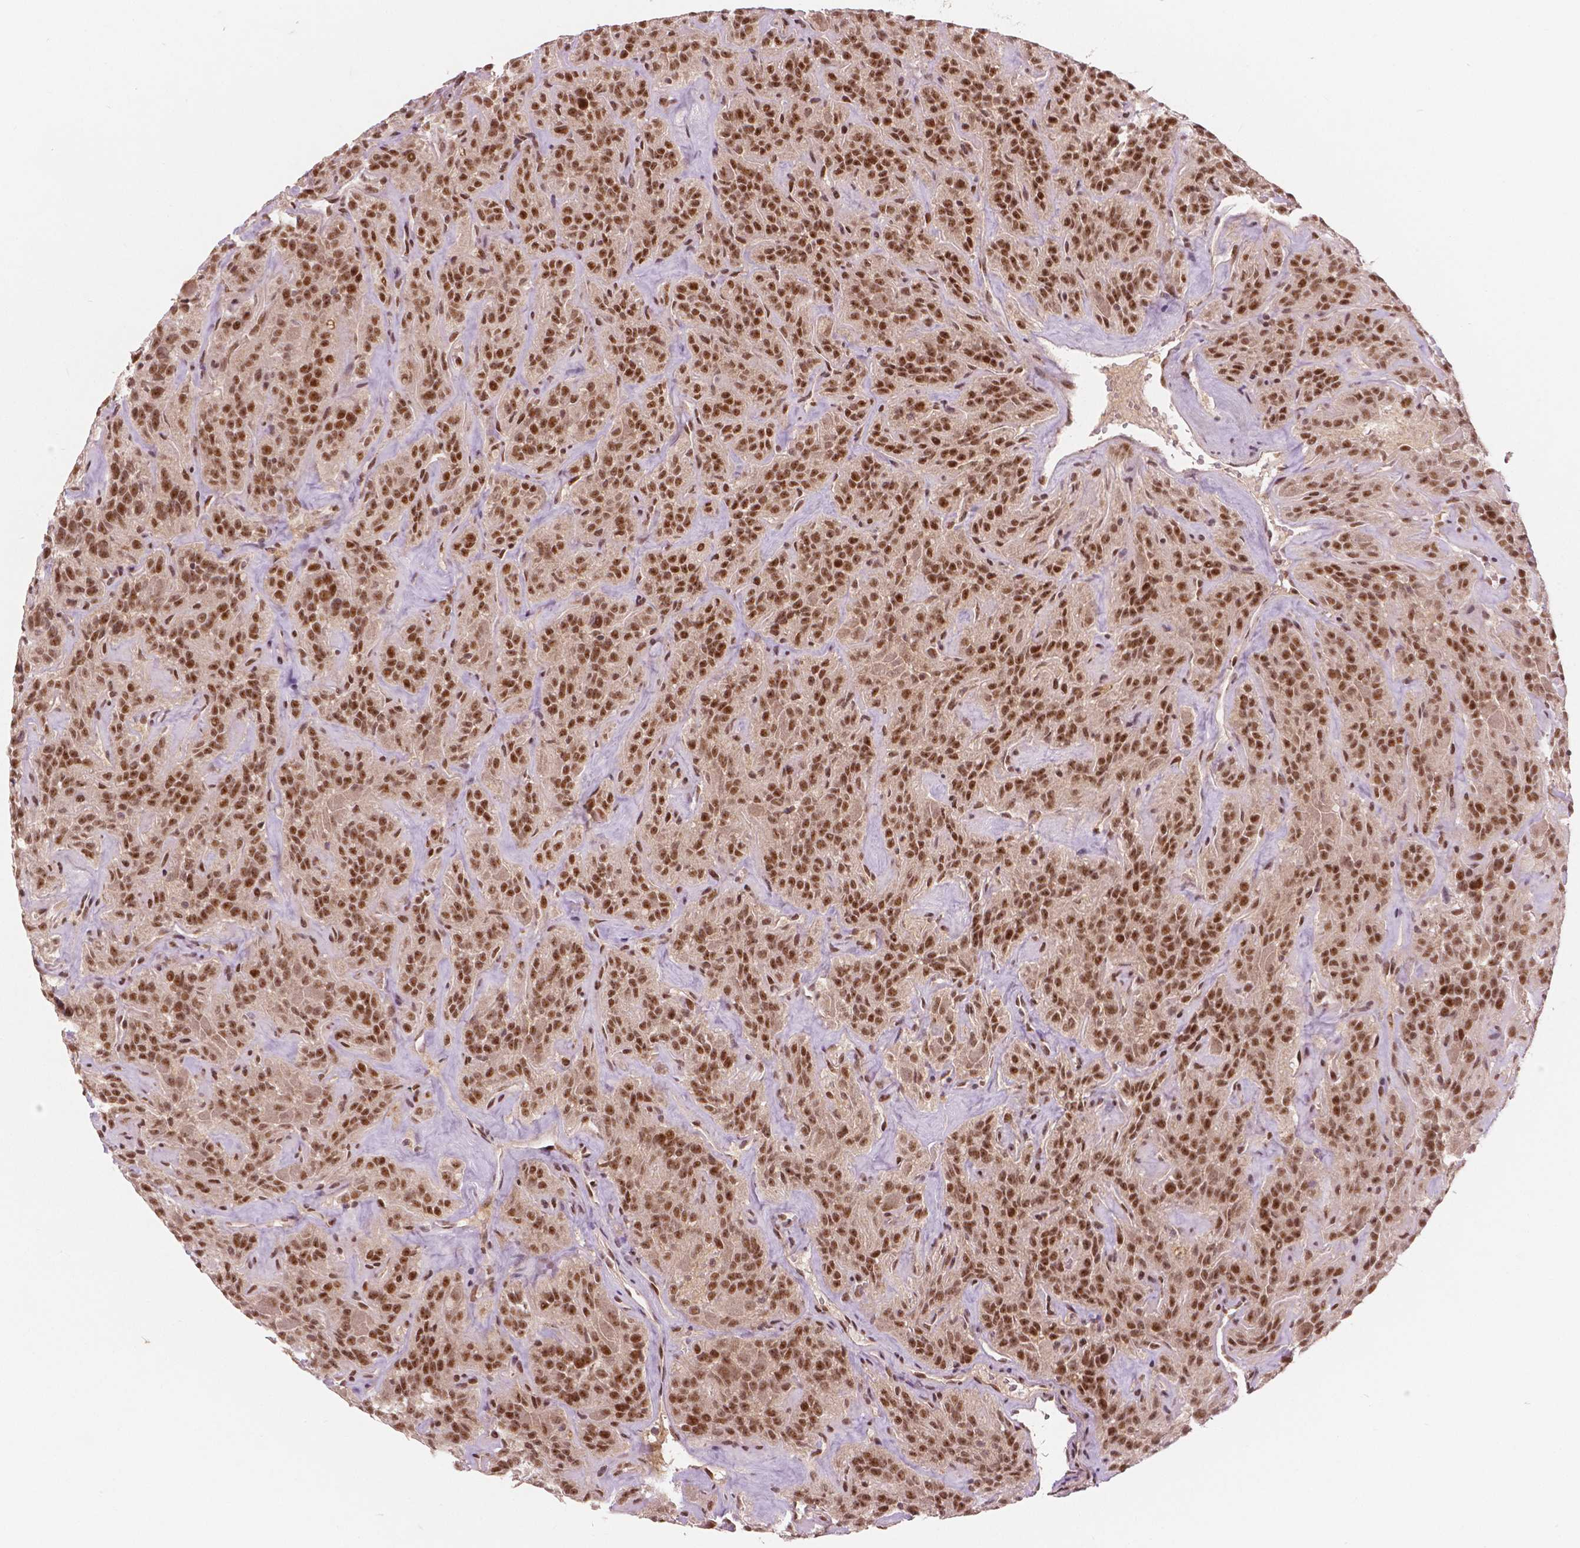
{"staining": {"intensity": "moderate", "quantity": ">75%", "location": "nuclear"}, "tissue": "thyroid cancer", "cell_type": "Tumor cells", "image_type": "cancer", "snomed": [{"axis": "morphology", "description": "Papillary adenocarcinoma, NOS"}, {"axis": "topography", "description": "Thyroid gland"}], "caption": "Brown immunohistochemical staining in human thyroid papillary adenocarcinoma demonstrates moderate nuclear staining in about >75% of tumor cells.", "gene": "NSD2", "patient": {"sex": "female", "age": 45}}